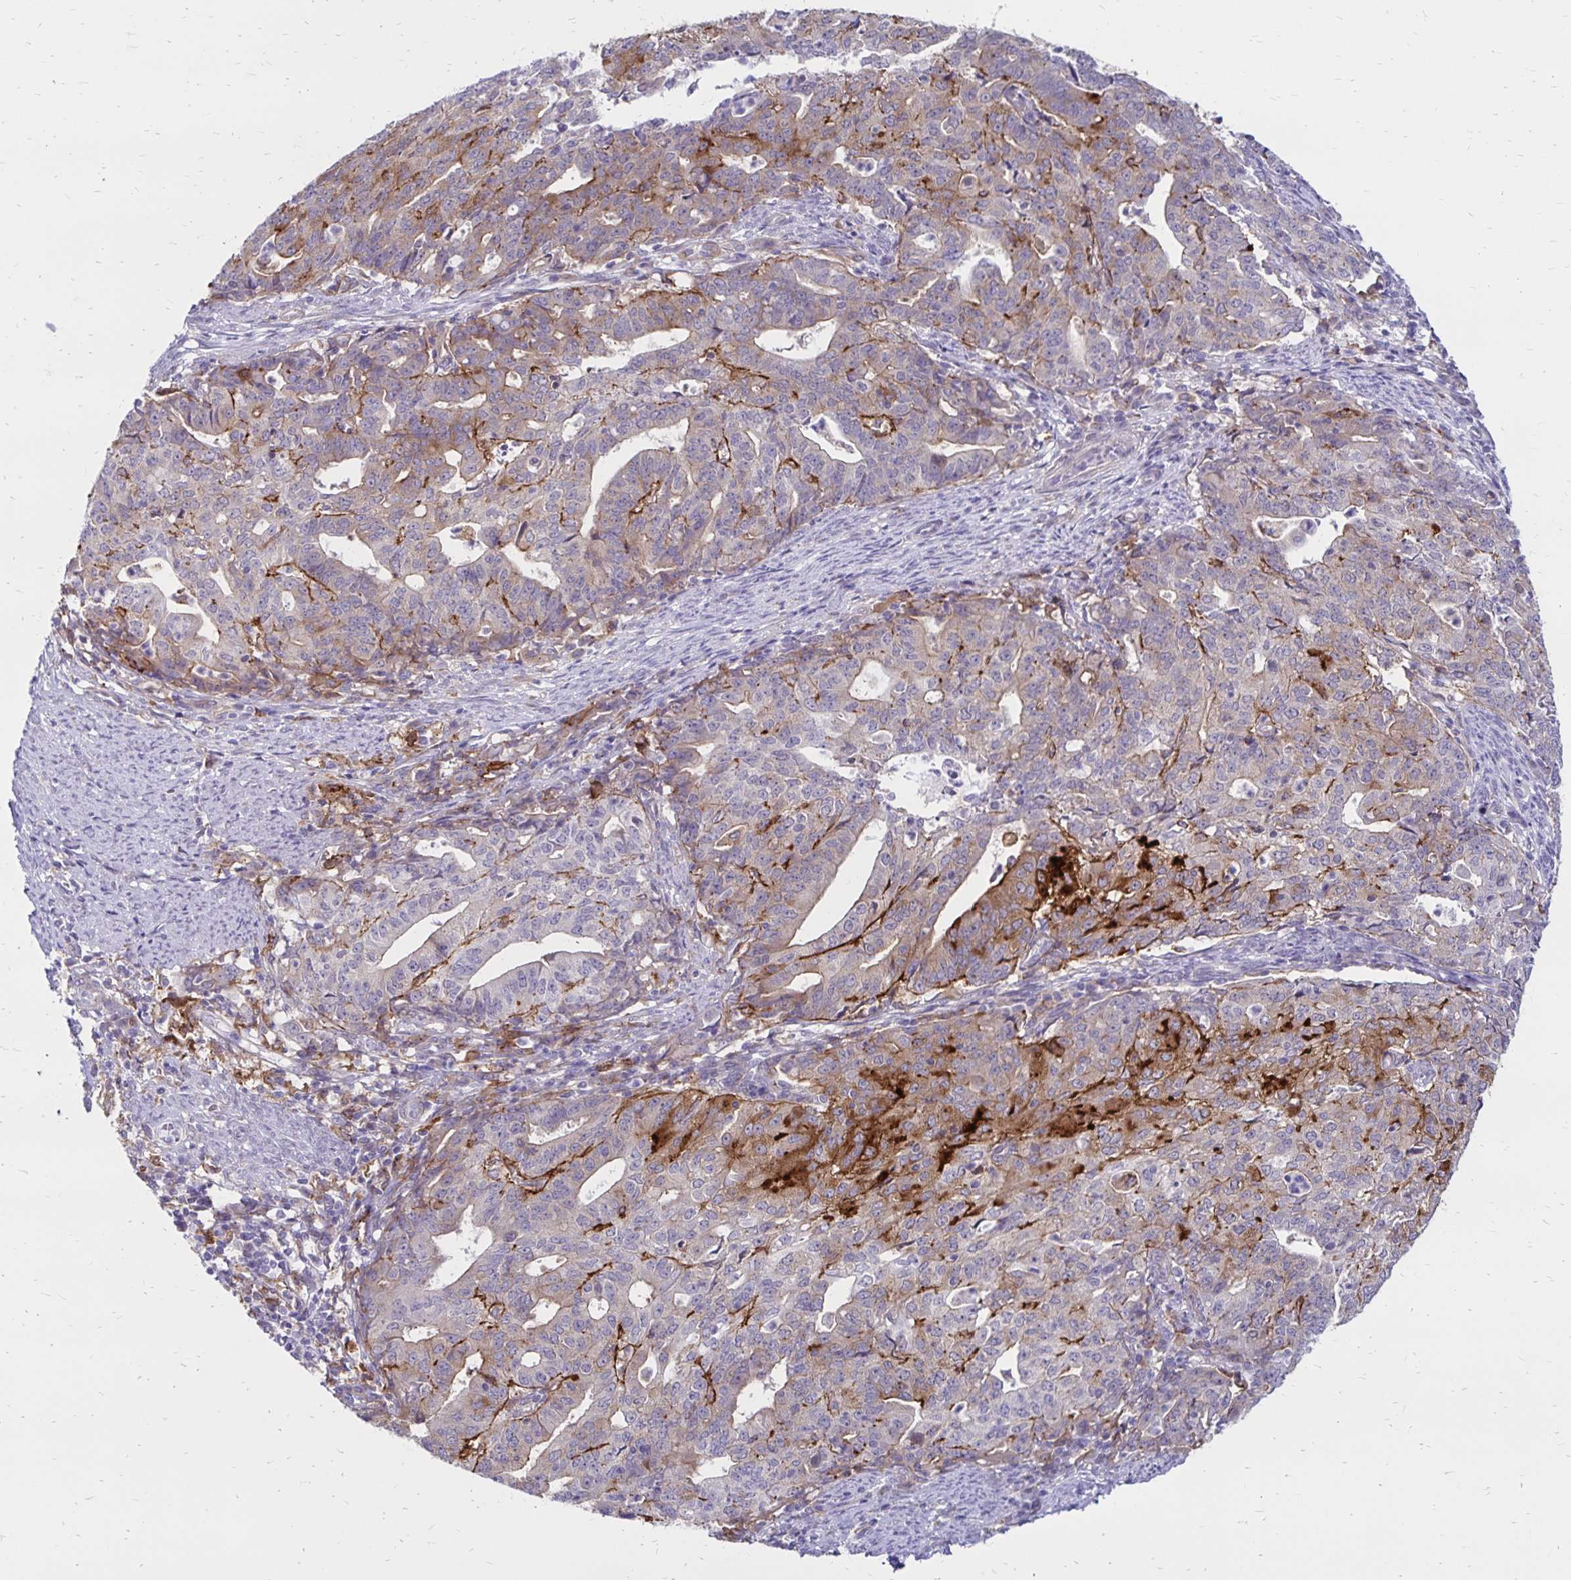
{"staining": {"intensity": "moderate", "quantity": "<25%", "location": "cytoplasmic/membranous"}, "tissue": "endometrial cancer", "cell_type": "Tumor cells", "image_type": "cancer", "snomed": [{"axis": "morphology", "description": "Adenocarcinoma, NOS"}, {"axis": "topography", "description": "Endometrium"}], "caption": "The micrograph displays staining of endometrial cancer (adenocarcinoma), revealing moderate cytoplasmic/membranous protein expression (brown color) within tumor cells.", "gene": "TNS3", "patient": {"sex": "female", "age": 82}}